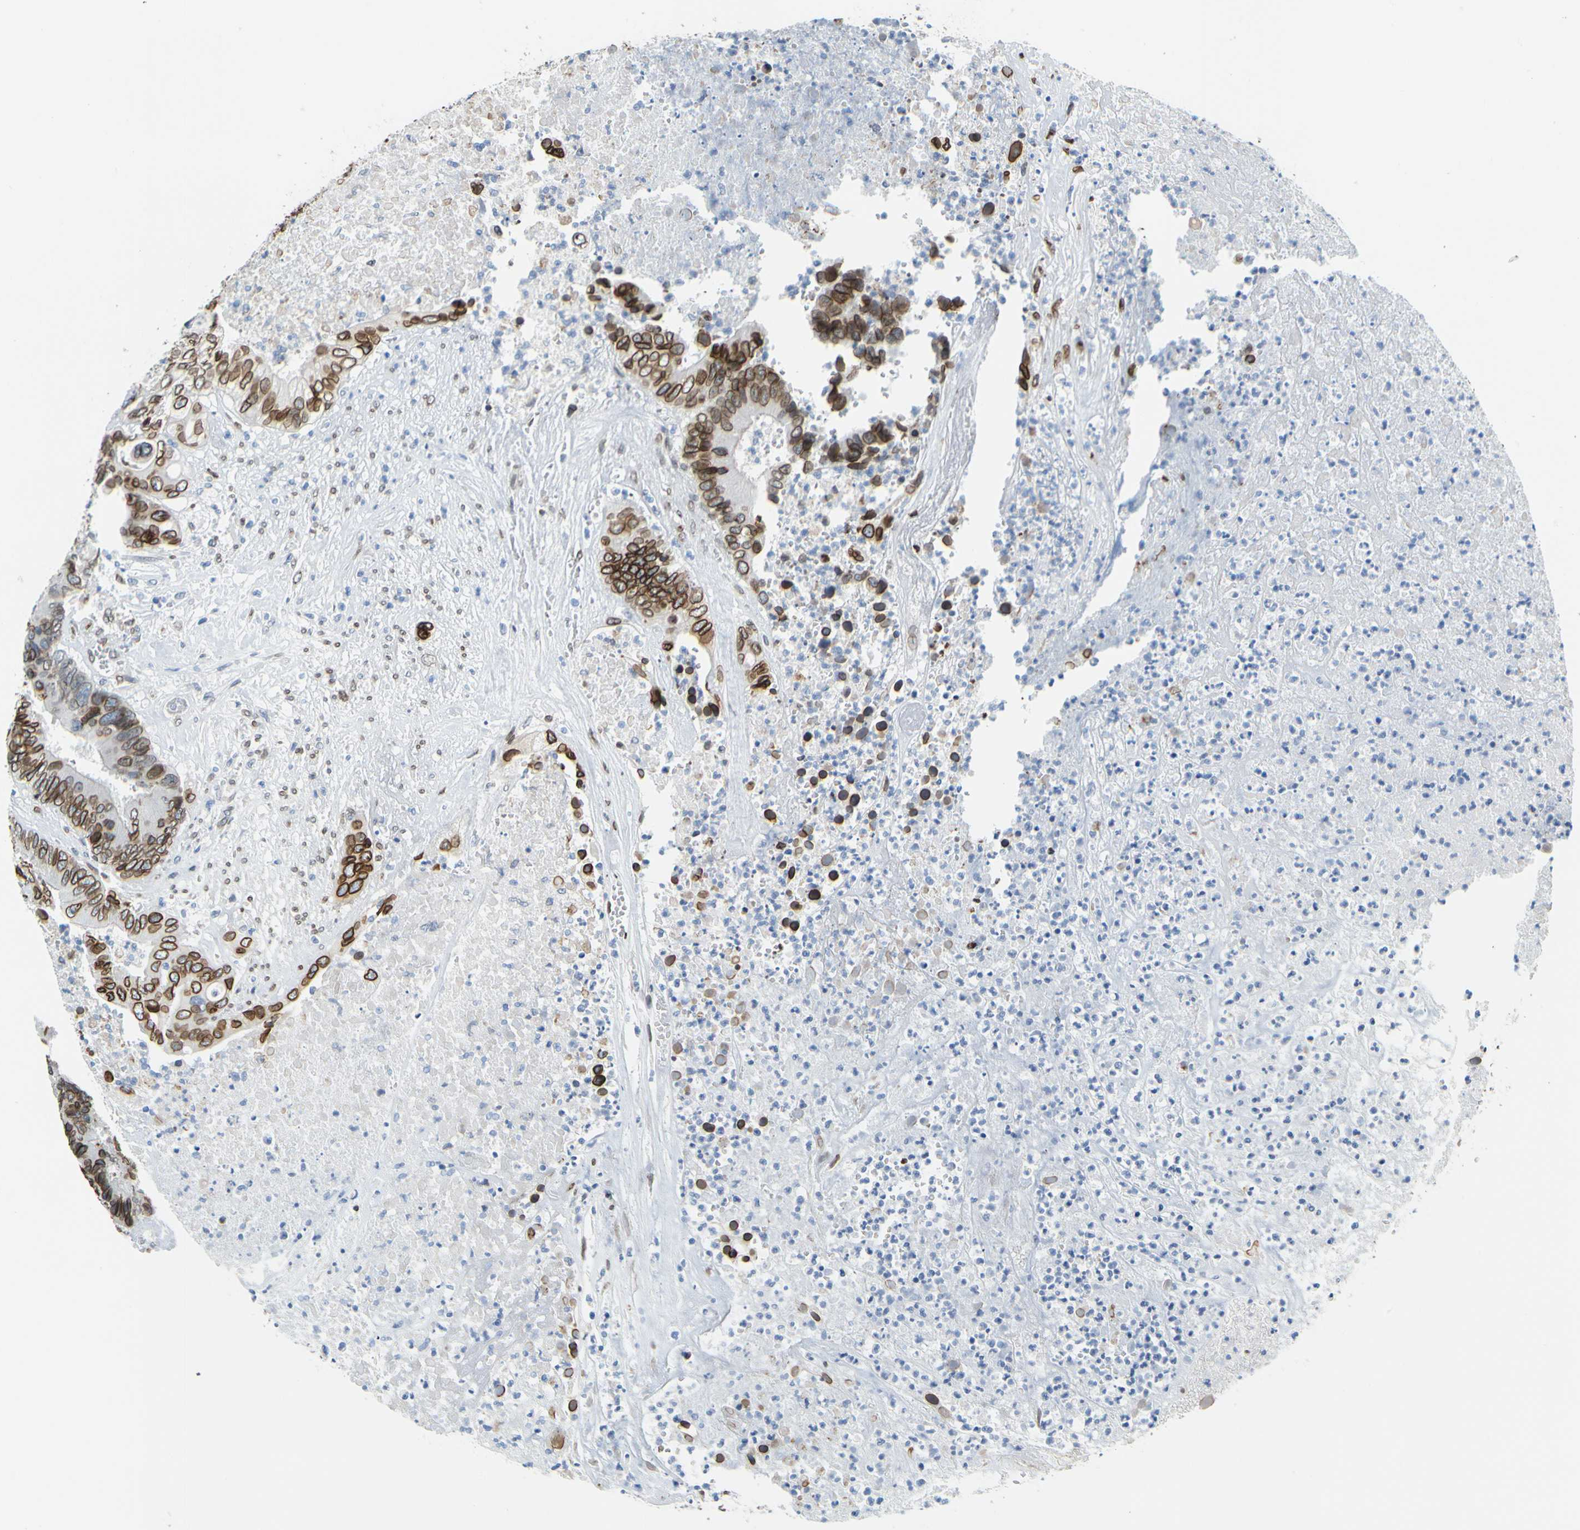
{"staining": {"intensity": "strong", "quantity": ">75%", "location": "cytoplasmic/membranous,nuclear"}, "tissue": "colorectal cancer", "cell_type": "Tumor cells", "image_type": "cancer", "snomed": [{"axis": "morphology", "description": "Adenocarcinoma, NOS"}, {"axis": "topography", "description": "Rectum"}], "caption": "High-power microscopy captured an immunohistochemistry (IHC) histopathology image of adenocarcinoma (colorectal), revealing strong cytoplasmic/membranous and nuclear expression in approximately >75% of tumor cells.", "gene": "SUN1", "patient": {"sex": "male", "age": 55}}